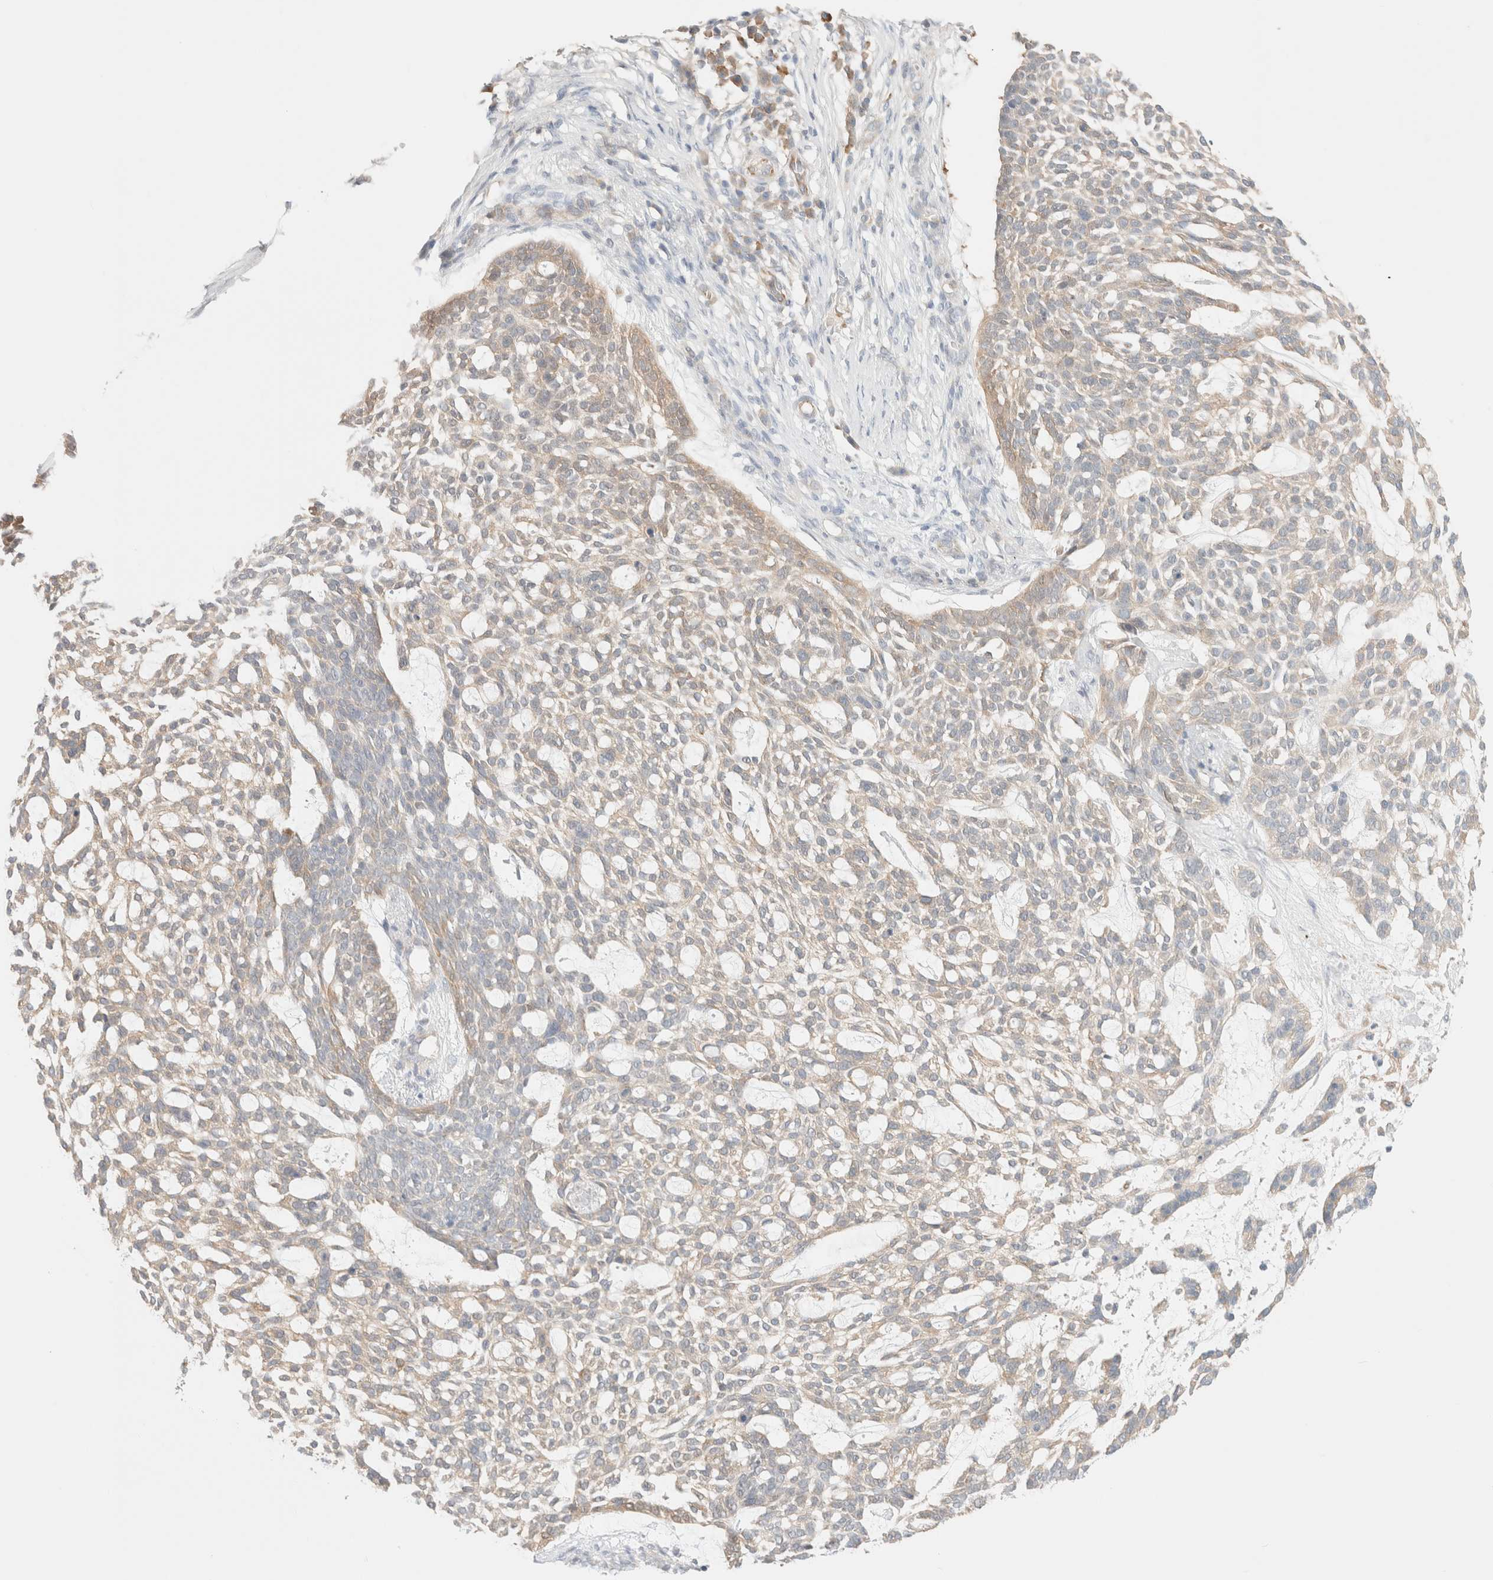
{"staining": {"intensity": "weak", "quantity": ">75%", "location": "cytoplasmic/membranous"}, "tissue": "skin cancer", "cell_type": "Tumor cells", "image_type": "cancer", "snomed": [{"axis": "morphology", "description": "Basal cell carcinoma"}, {"axis": "topography", "description": "Skin"}], "caption": "Human basal cell carcinoma (skin) stained with a brown dye shows weak cytoplasmic/membranous positive expression in approximately >75% of tumor cells.", "gene": "UNC13B", "patient": {"sex": "female", "age": 64}}